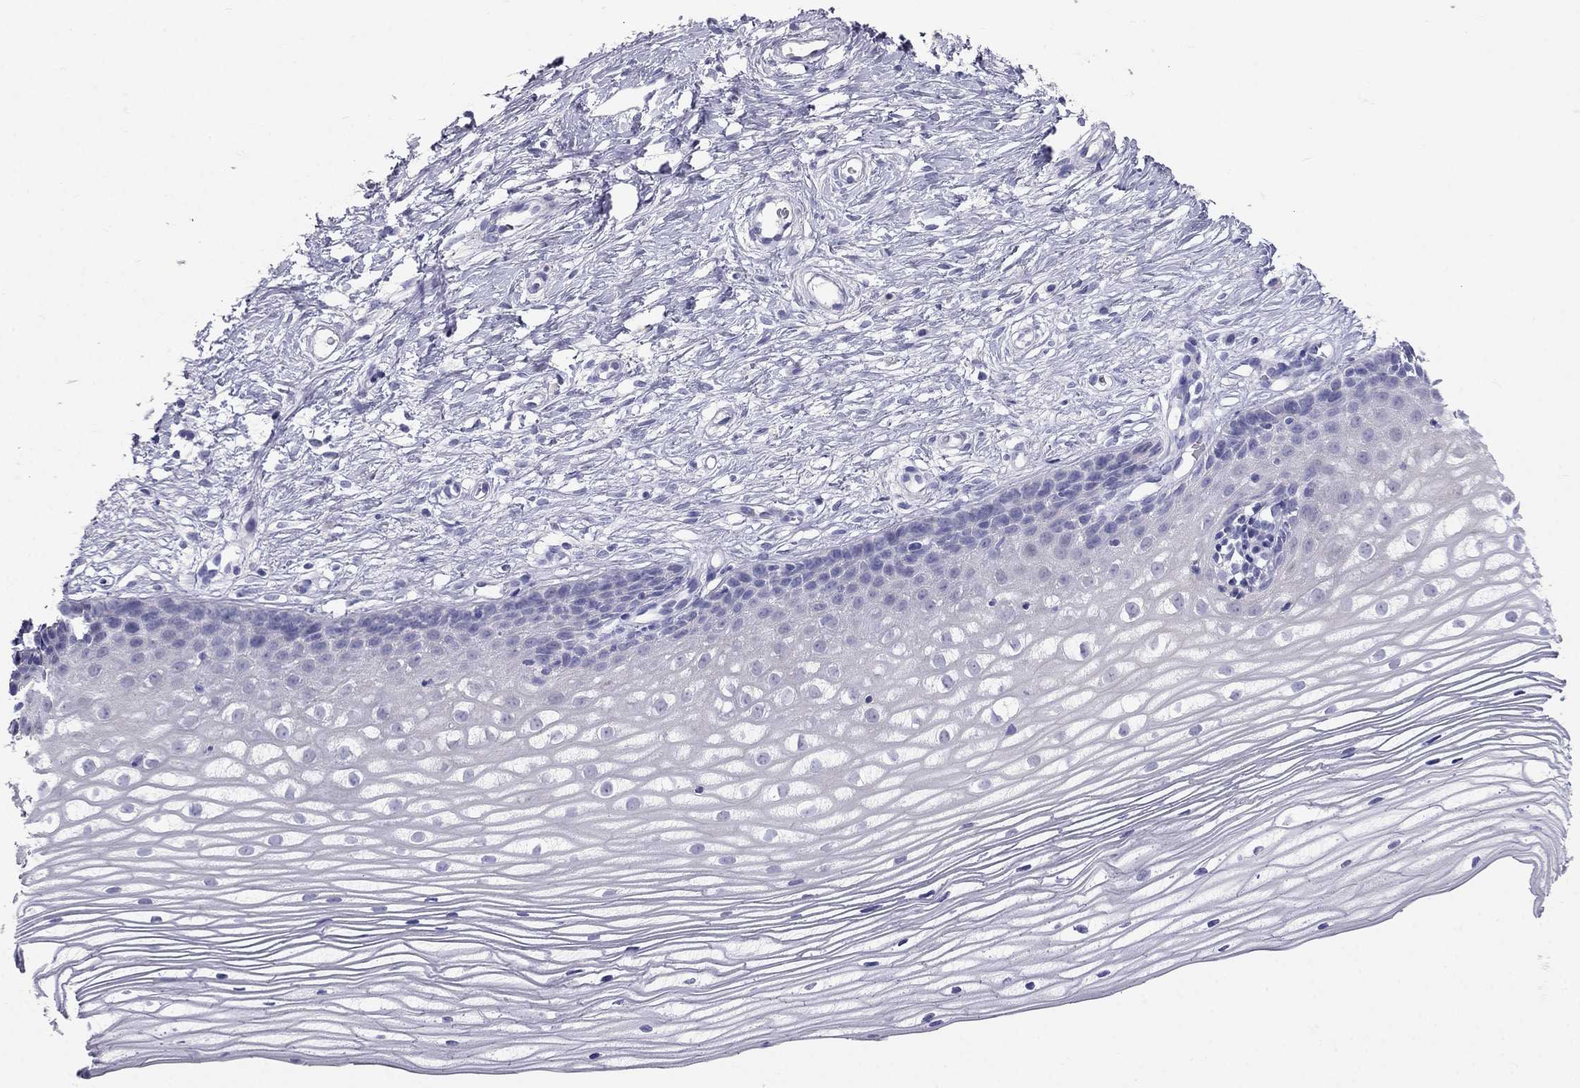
{"staining": {"intensity": "negative", "quantity": "none", "location": "none"}, "tissue": "cervix", "cell_type": "Glandular cells", "image_type": "normal", "snomed": [{"axis": "morphology", "description": "Normal tissue, NOS"}, {"axis": "topography", "description": "Cervix"}], "caption": "Glandular cells are negative for protein expression in normal human cervix. (DAB (3,3'-diaminobenzidine) IHC, high magnification).", "gene": "RFLNA", "patient": {"sex": "female", "age": 40}}